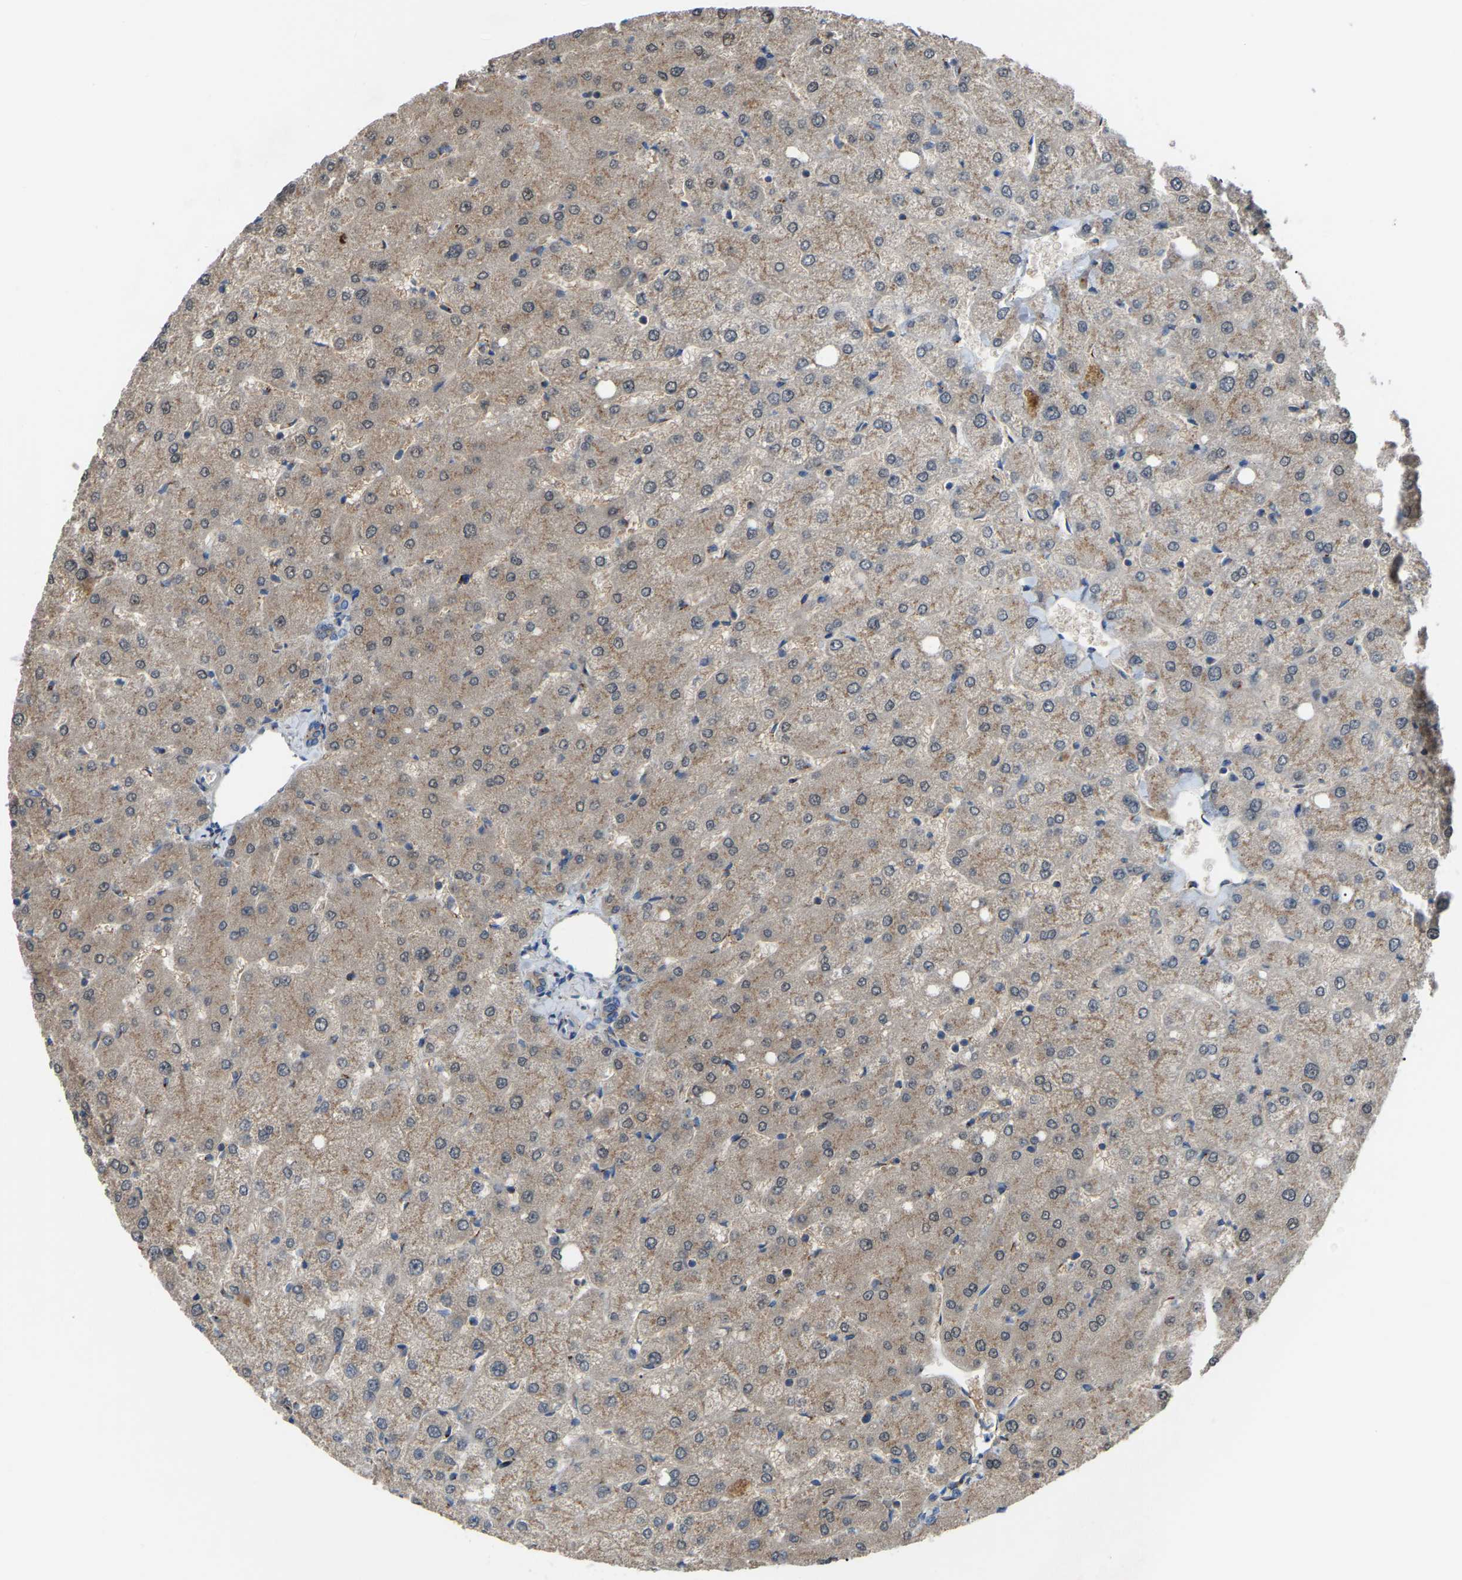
{"staining": {"intensity": "weak", "quantity": "25%-75%", "location": "cytoplasmic/membranous"}, "tissue": "liver", "cell_type": "Cholangiocytes", "image_type": "normal", "snomed": [{"axis": "morphology", "description": "Normal tissue, NOS"}, {"axis": "topography", "description": "Liver"}], "caption": "Liver stained with DAB immunohistochemistry shows low levels of weak cytoplasmic/membranous staining in about 25%-75% of cholangiocytes.", "gene": "CANT1", "patient": {"sex": "female", "age": 54}}